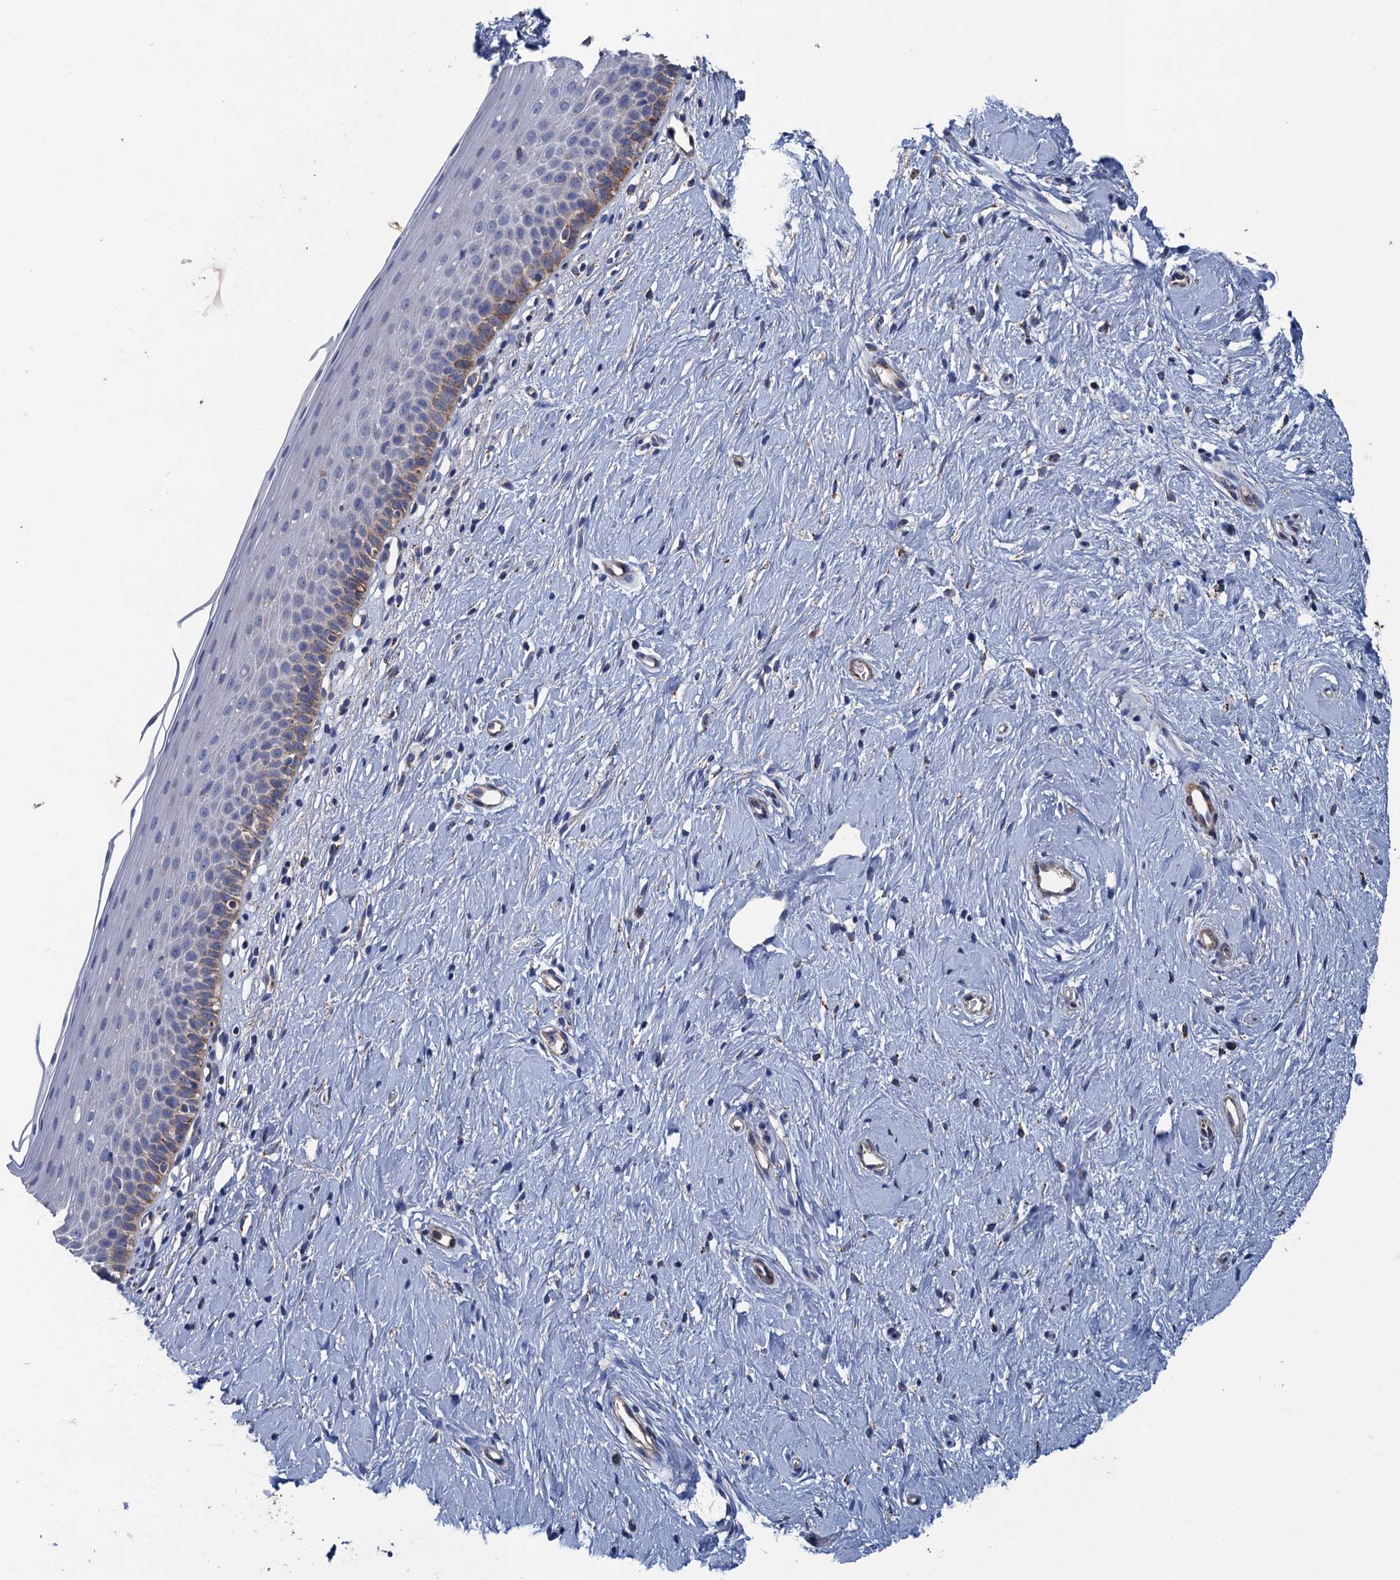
{"staining": {"intensity": "moderate", "quantity": "<25%", "location": "cytoplasmic/membranous"}, "tissue": "cervix", "cell_type": "Glandular cells", "image_type": "normal", "snomed": [{"axis": "morphology", "description": "Normal tissue, NOS"}, {"axis": "topography", "description": "Cervix"}], "caption": "Glandular cells exhibit low levels of moderate cytoplasmic/membranous staining in about <25% of cells in normal cervix. (Stains: DAB (3,3'-diaminobenzidine) in brown, nuclei in blue, Microscopy: brightfield microscopy at high magnification).", "gene": "ENSG00000260643", "patient": {"sex": "female", "age": 57}}